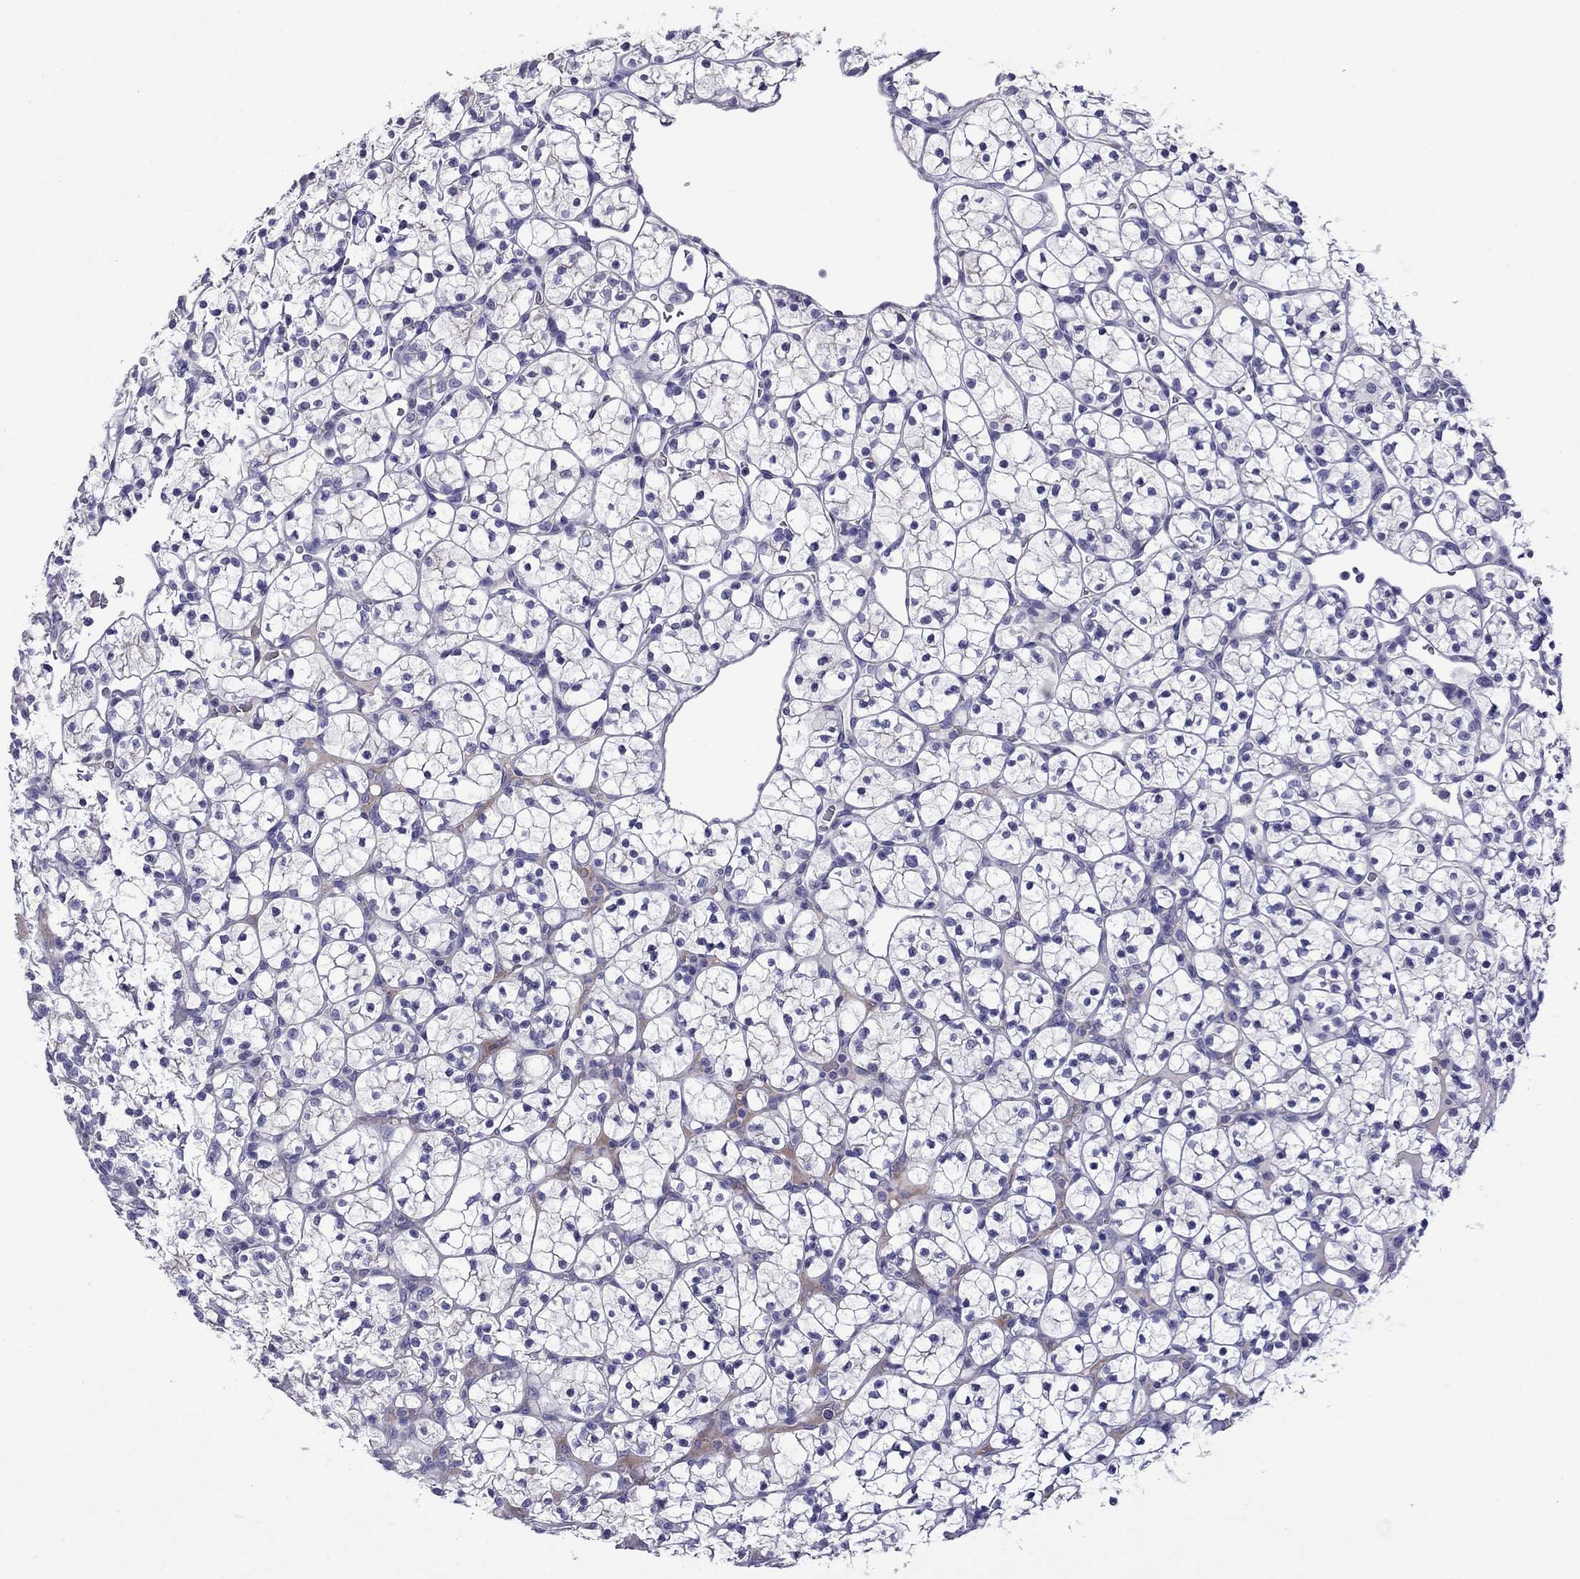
{"staining": {"intensity": "negative", "quantity": "none", "location": "none"}, "tissue": "renal cancer", "cell_type": "Tumor cells", "image_type": "cancer", "snomed": [{"axis": "morphology", "description": "Adenocarcinoma, NOS"}, {"axis": "topography", "description": "Kidney"}], "caption": "Immunohistochemistry of adenocarcinoma (renal) shows no positivity in tumor cells.", "gene": "STAR", "patient": {"sex": "female", "age": 89}}